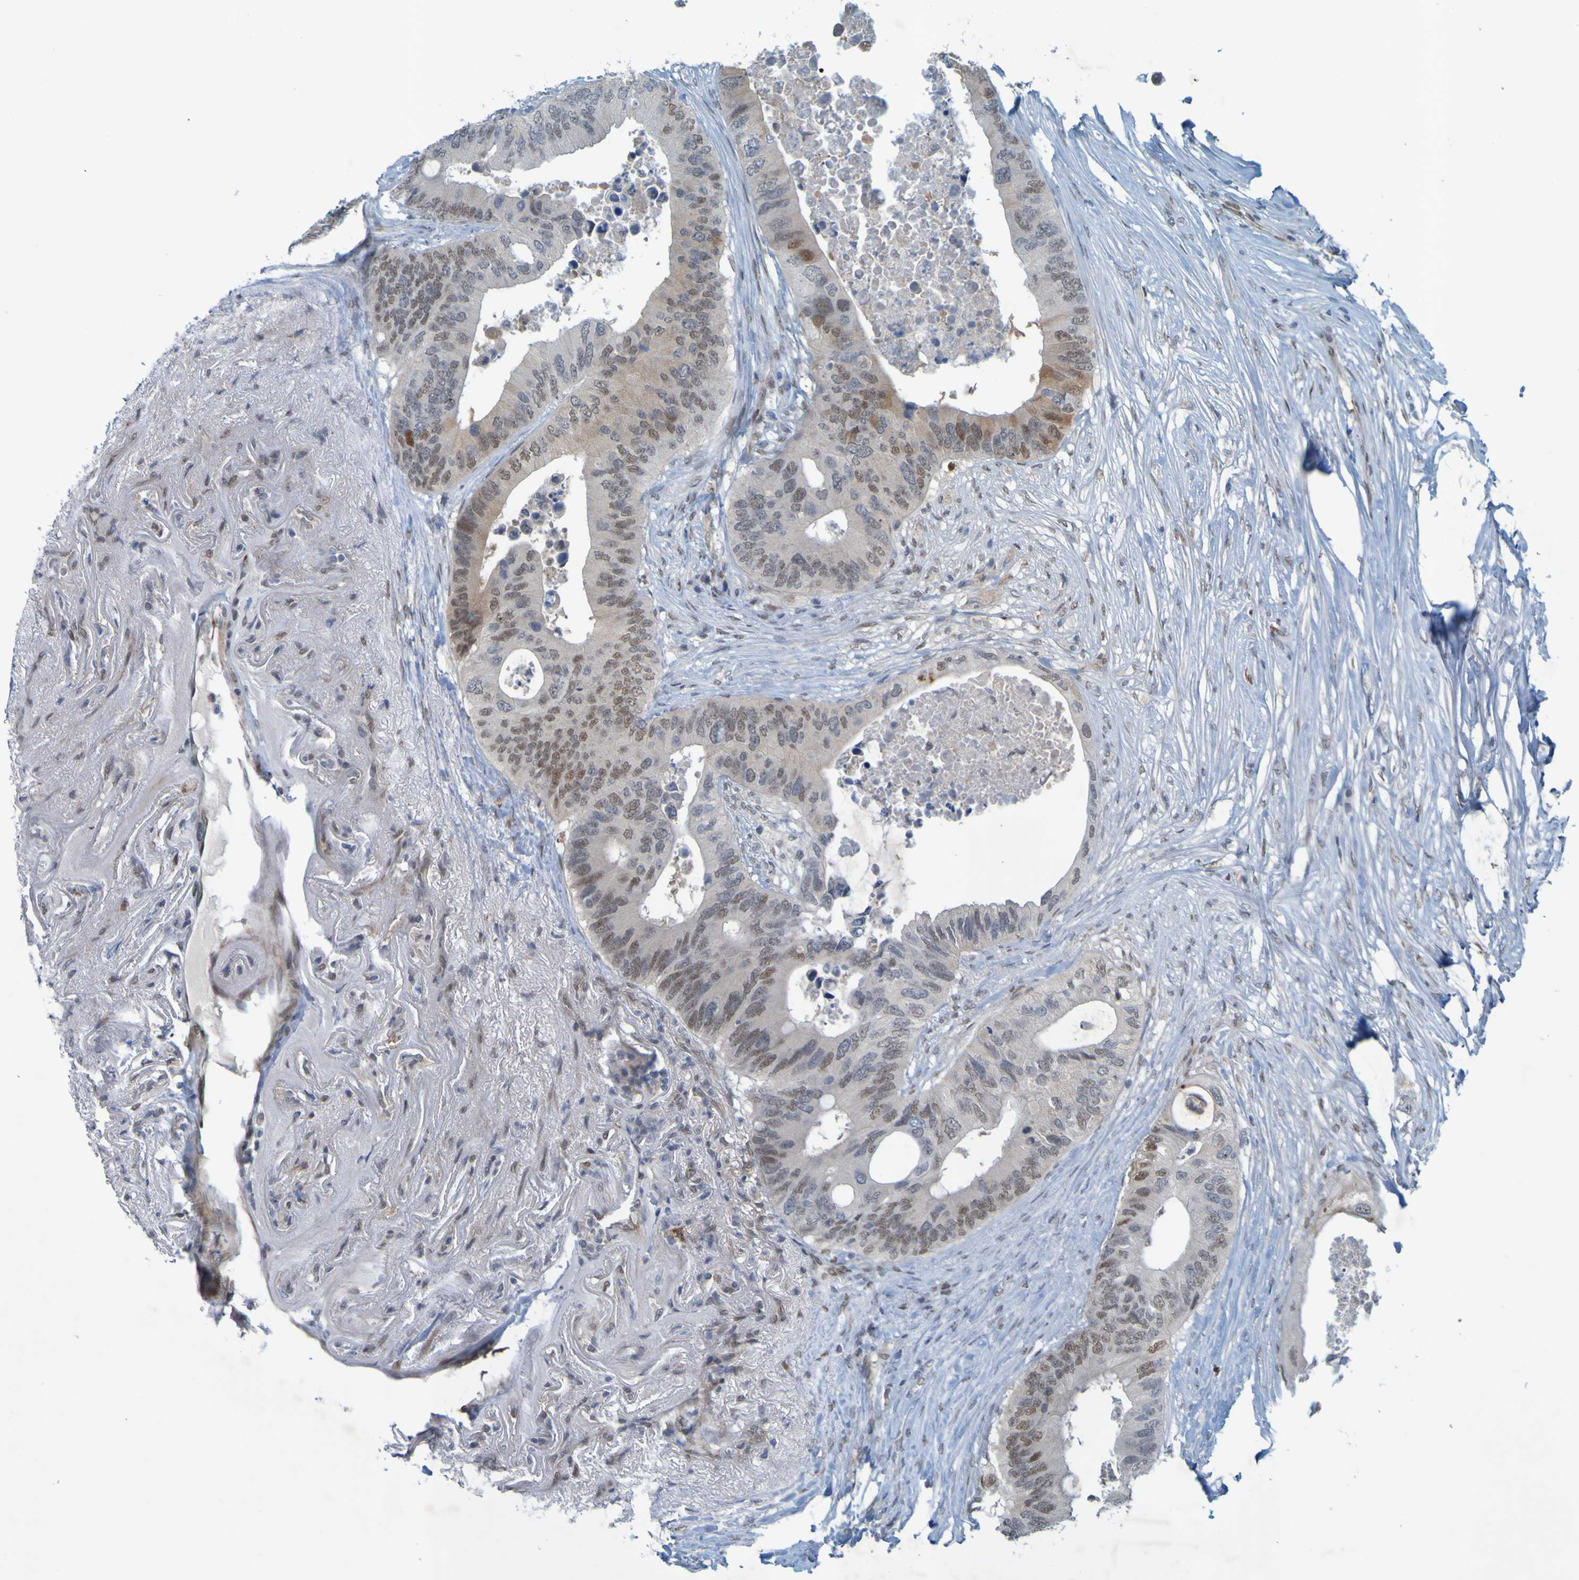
{"staining": {"intensity": "moderate", "quantity": "25%-75%", "location": "nuclear"}, "tissue": "colorectal cancer", "cell_type": "Tumor cells", "image_type": "cancer", "snomed": [{"axis": "morphology", "description": "Adenocarcinoma, NOS"}, {"axis": "topography", "description": "Colon"}], "caption": "DAB (3,3'-diaminobenzidine) immunohistochemical staining of colorectal cancer reveals moderate nuclear protein positivity in about 25%-75% of tumor cells. (Stains: DAB in brown, nuclei in blue, Microscopy: brightfield microscopy at high magnification).", "gene": "MCPH1", "patient": {"sex": "male", "age": 71}}